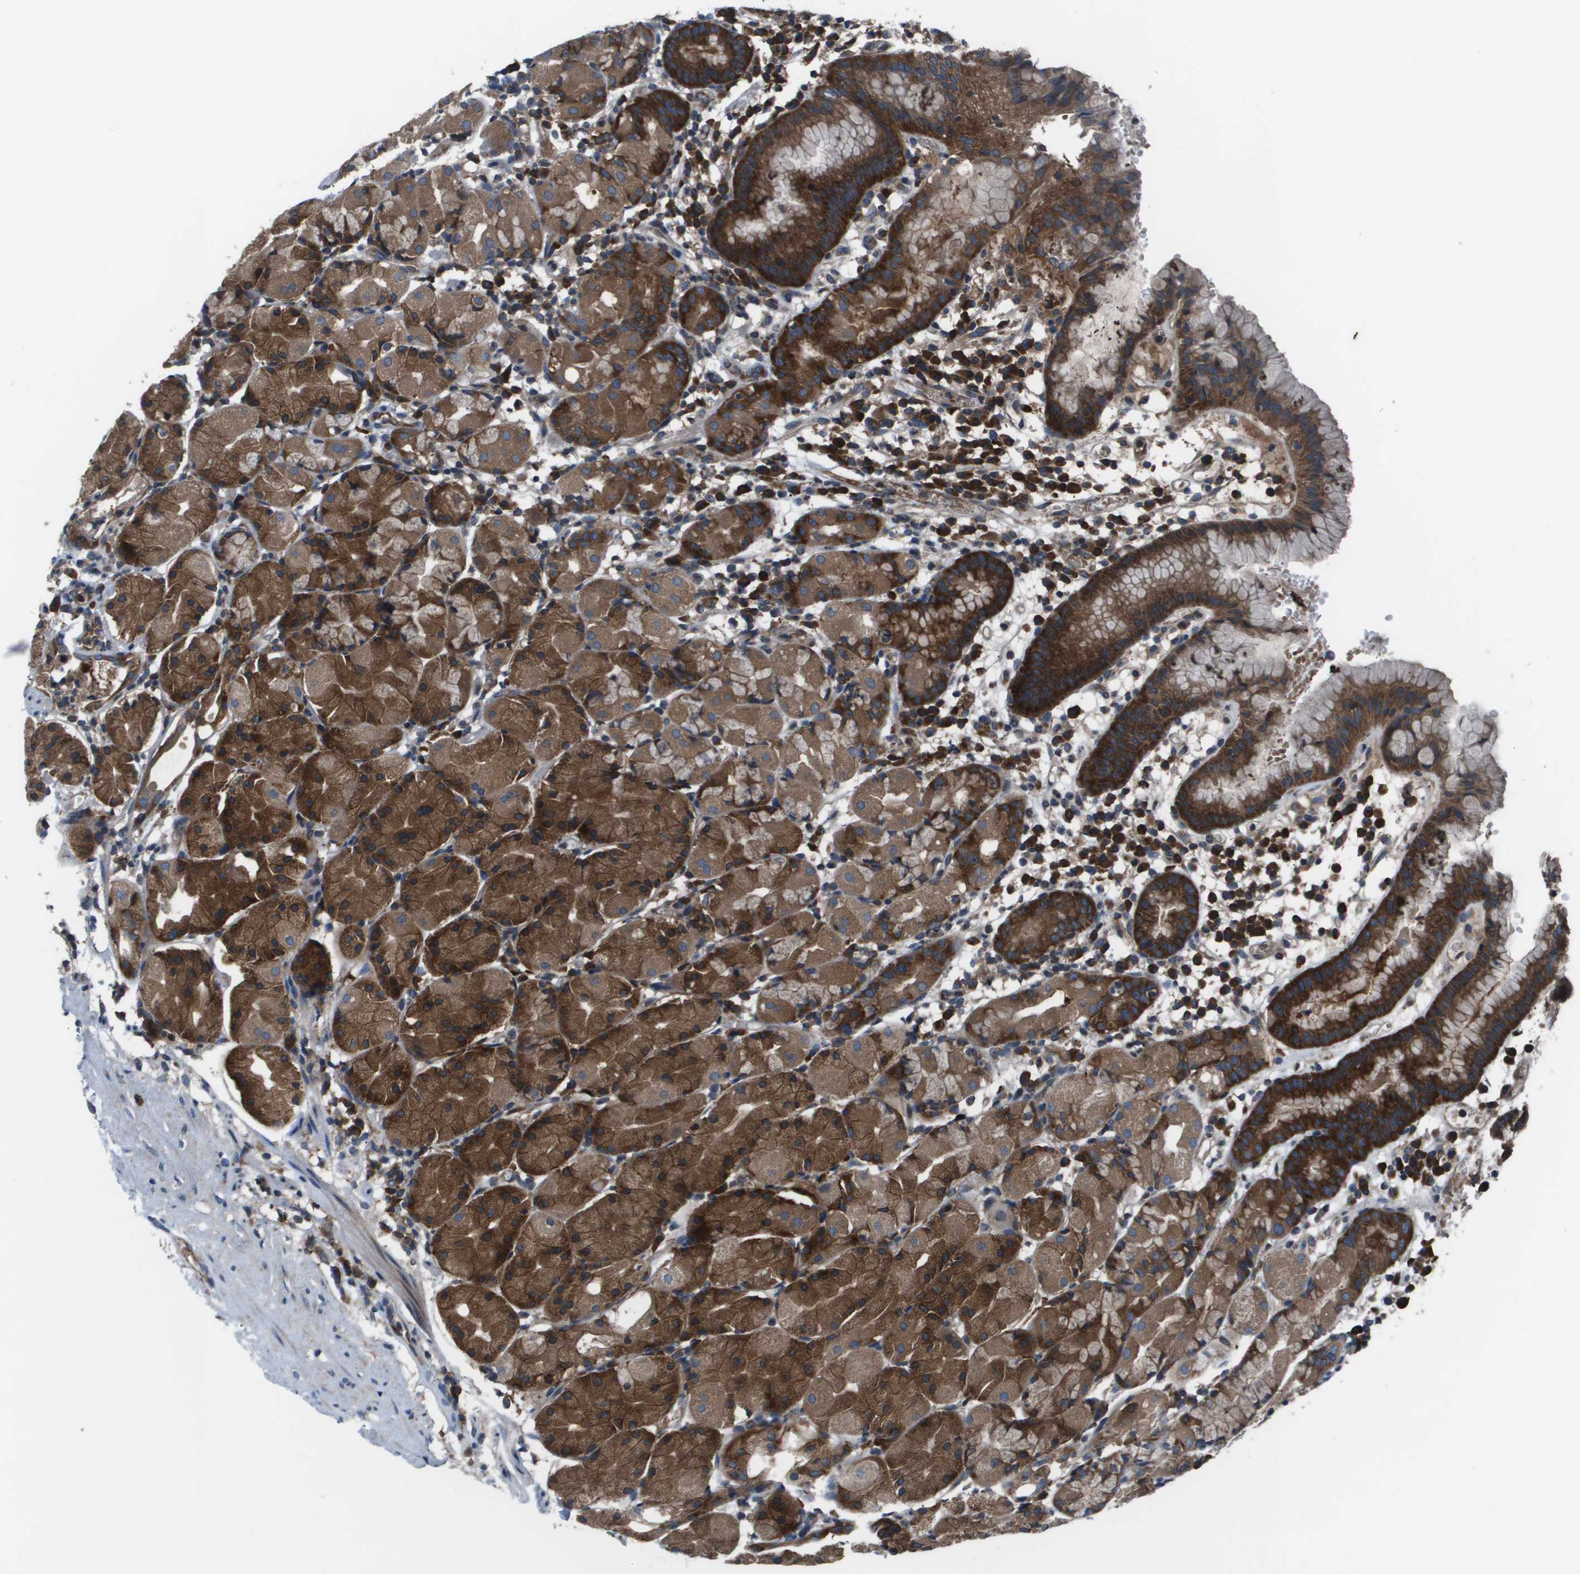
{"staining": {"intensity": "strong", "quantity": ">75%", "location": "cytoplasmic/membranous"}, "tissue": "stomach", "cell_type": "Glandular cells", "image_type": "normal", "snomed": [{"axis": "morphology", "description": "Normal tissue, NOS"}, {"axis": "topography", "description": "Stomach"}, {"axis": "topography", "description": "Stomach, lower"}], "caption": "Unremarkable stomach shows strong cytoplasmic/membranous positivity in about >75% of glandular cells, visualized by immunohistochemistry.", "gene": "EIF3B", "patient": {"sex": "female", "age": 75}}